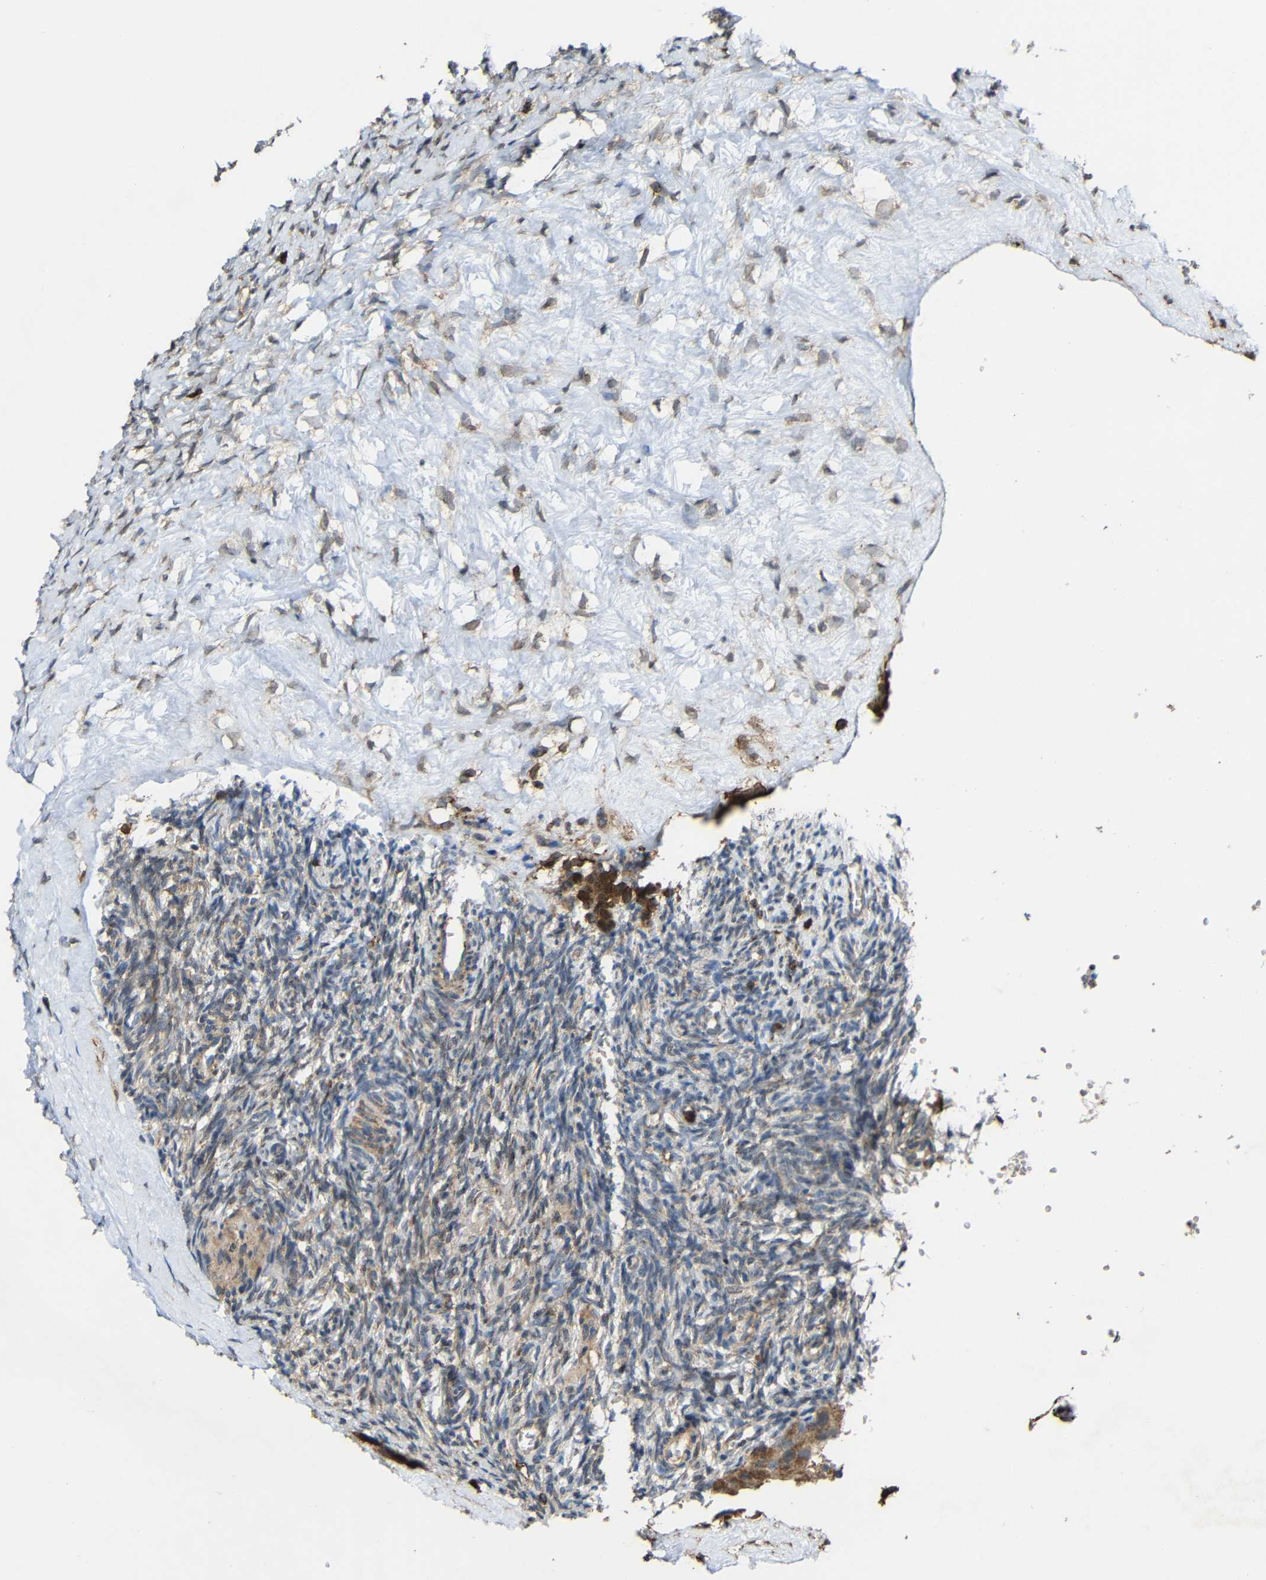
{"staining": {"intensity": "weak", "quantity": "25%-75%", "location": "cytoplasmic/membranous"}, "tissue": "ovary", "cell_type": "Ovarian stroma cells", "image_type": "normal", "snomed": [{"axis": "morphology", "description": "Normal tissue, NOS"}, {"axis": "topography", "description": "Ovary"}], "caption": "Protein staining of unremarkable ovary demonstrates weak cytoplasmic/membranous positivity in about 25%-75% of ovarian stroma cells. Ihc stains the protein in brown and the nuclei are stained blue.", "gene": "C1GALT1", "patient": {"sex": "female", "age": 35}}